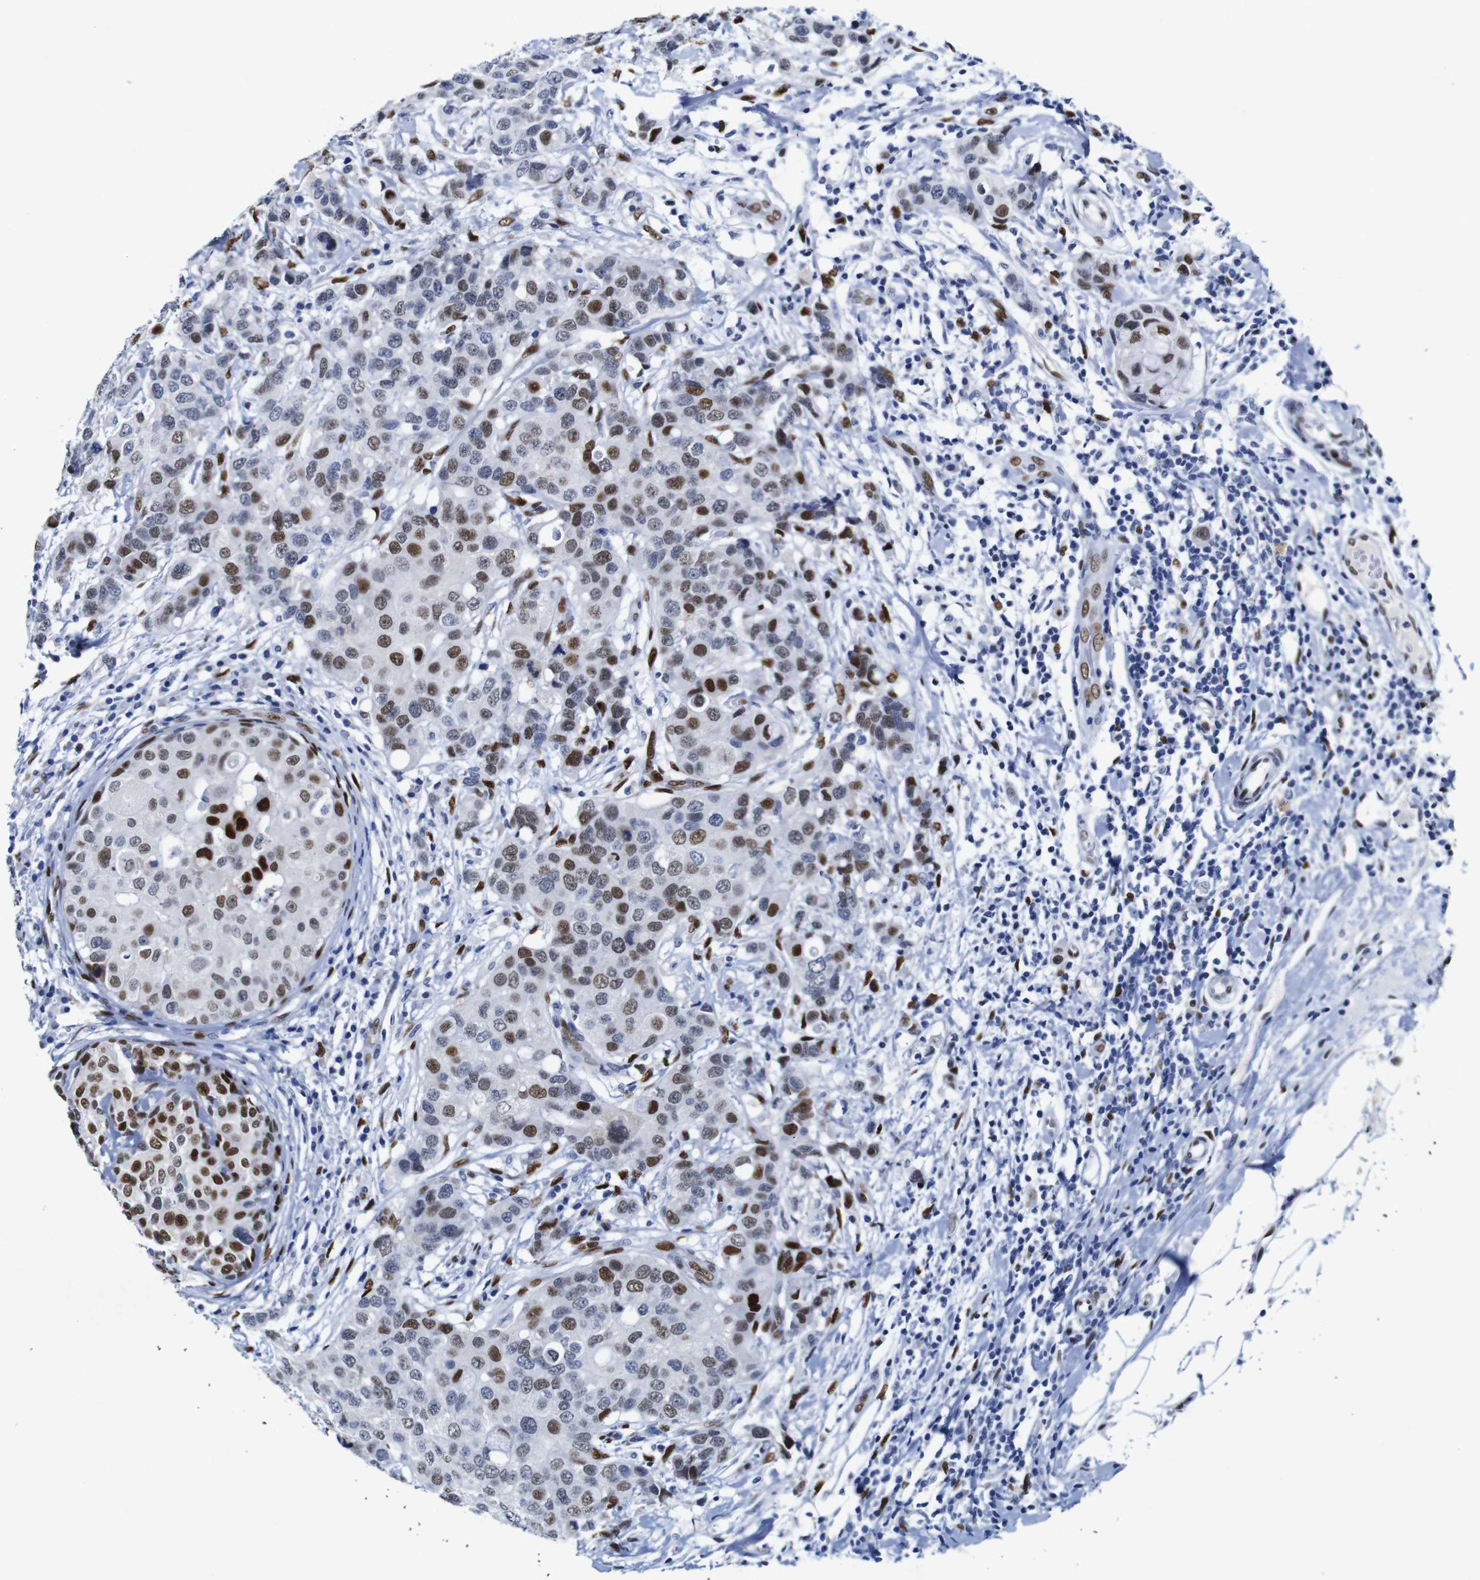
{"staining": {"intensity": "moderate", "quantity": "25%-75%", "location": "nuclear"}, "tissue": "breast cancer", "cell_type": "Tumor cells", "image_type": "cancer", "snomed": [{"axis": "morphology", "description": "Duct carcinoma"}, {"axis": "topography", "description": "Breast"}], "caption": "IHC of human breast cancer (invasive ductal carcinoma) displays medium levels of moderate nuclear positivity in about 25%-75% of tumor cells.", "gene": "FOSL2", "patient": {"sex": "female", "age": 27}}